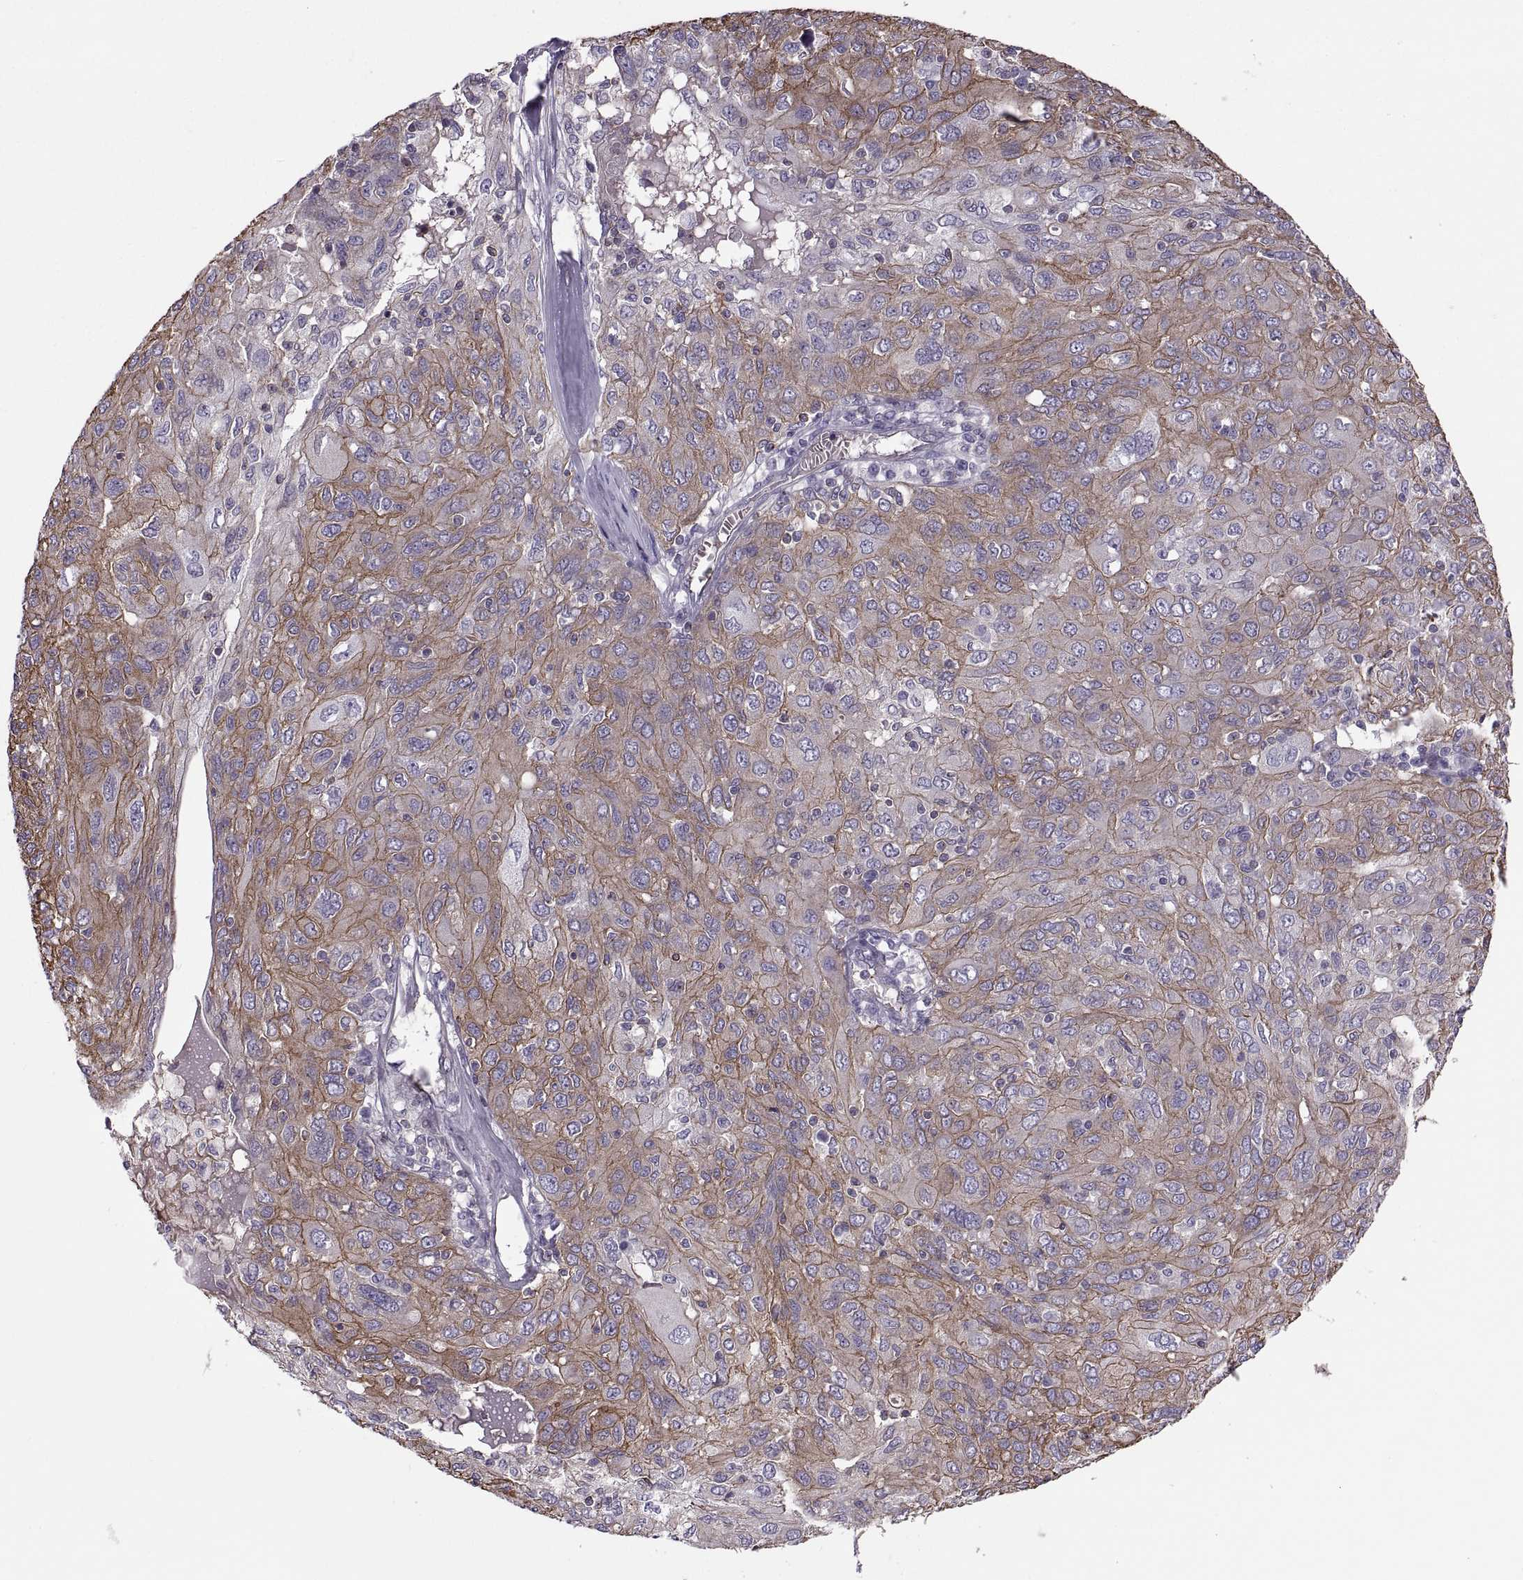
{"staining": {"intensity": "strong", "quantity": ">75%", "location": "cytoplasmic/membranous"}, "tissue": "ovarian cancer", "cell_type": "Tumor cells", "image_type": "cancer", "snomed": [{"axis": "morphology", "description": "Carcinoma, endometroid"}, {"axis": "topography", "description": "Ovary"}], "caption": "Strong cytoplasmic/membranous protein expression is seen in approximately >75% of tumor cells in ovarian cancer.", "gene": "SLC2A3", "patient": {"sex": "female", "age": 50}}